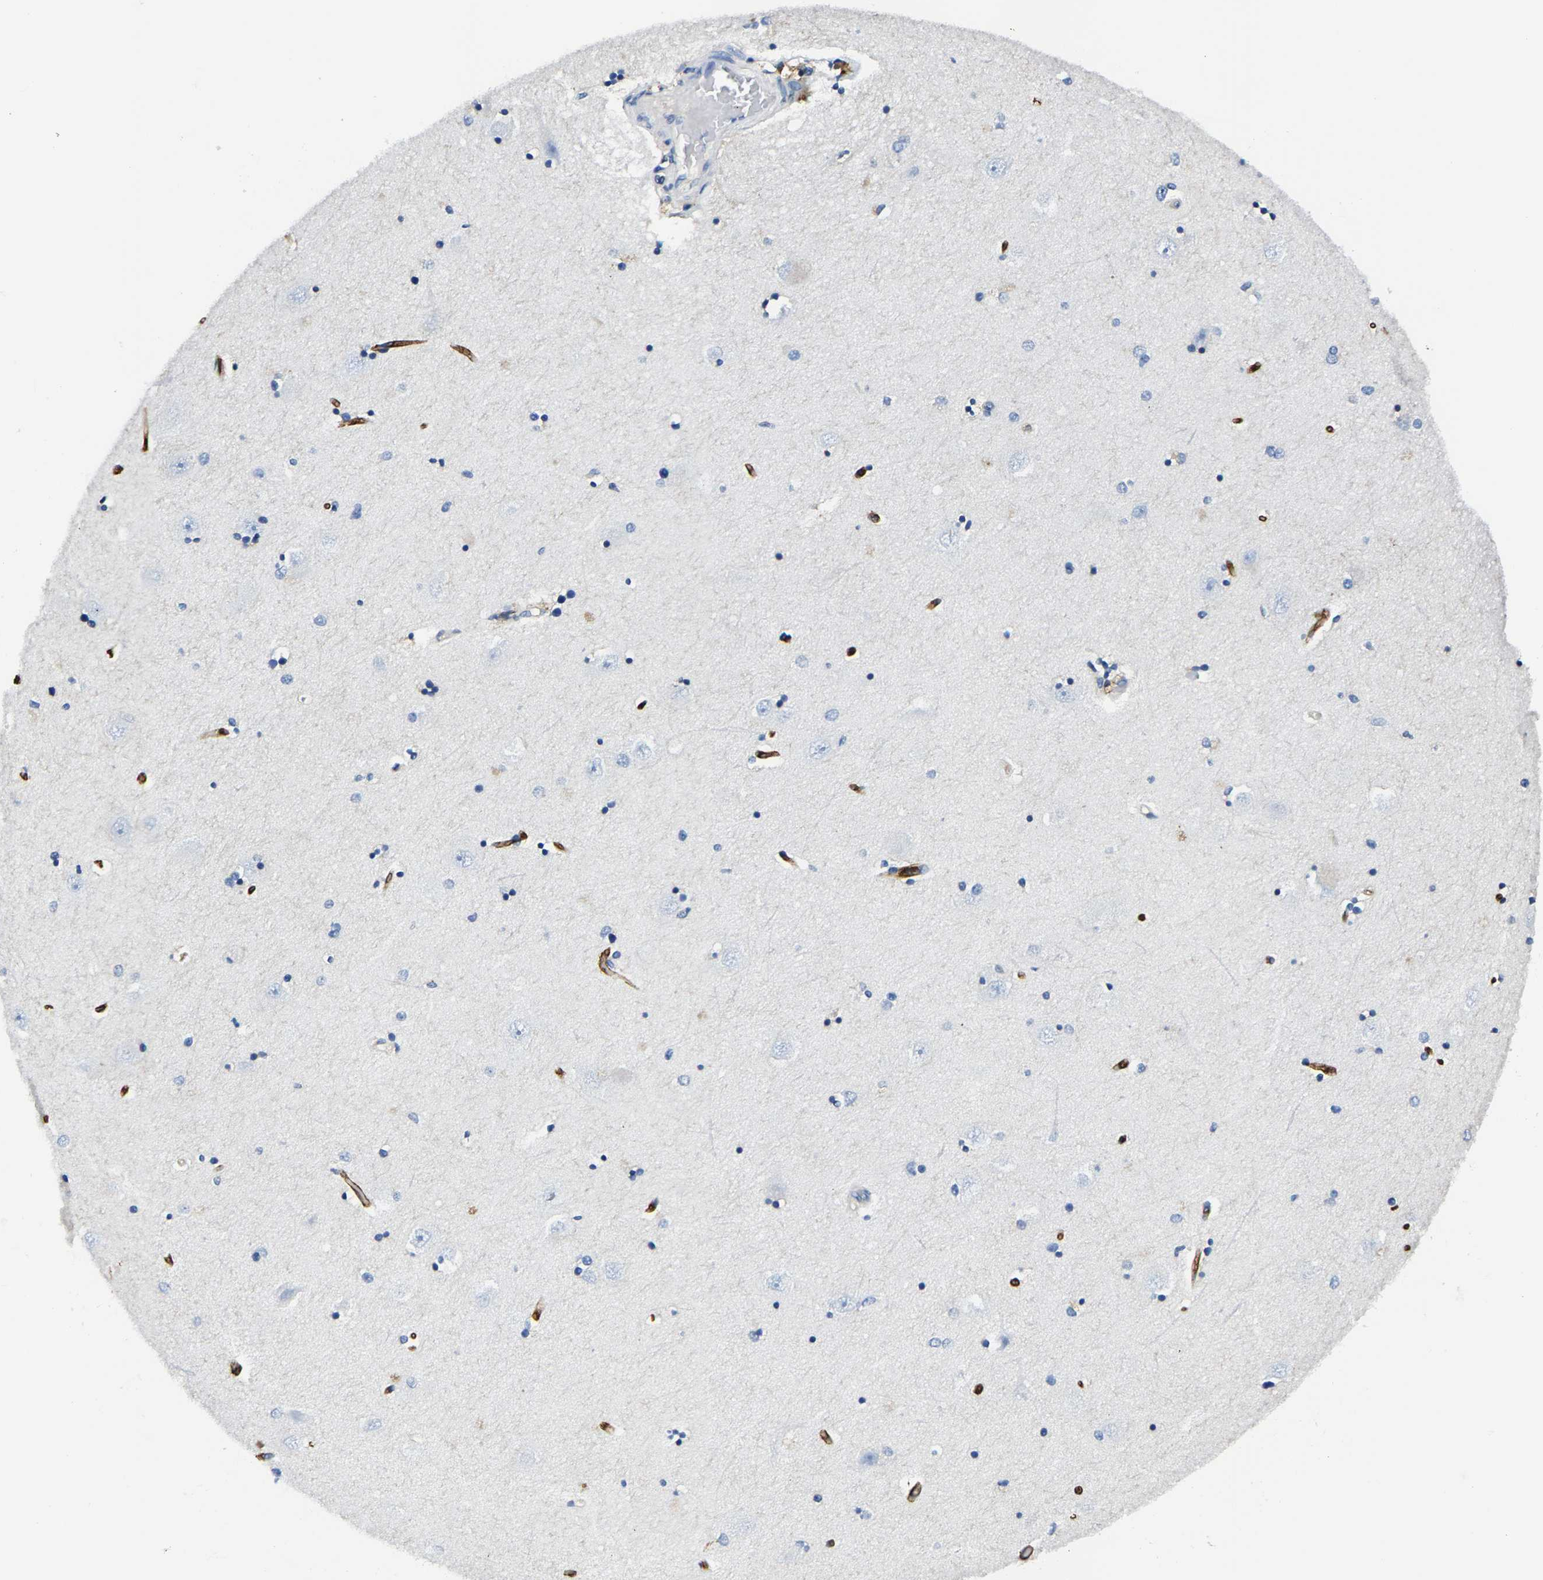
{"staining": {"intensity": "negative", "quantity": "none", "location": "none"}, "tissue": "hippocampus", "cell_type": "Glial cells", "image_type": "normal", "snomed": [{"axis": "morphology", "description": "Normal tissue, NOS"}, {"axis": "topography", "description": "Hippocampus"}], "caption": "The histopathology image displays no significant expression in glial cells of hippocampus.", "gene": "TRAF6", "patient": {"sex": "male", "age": 45}}